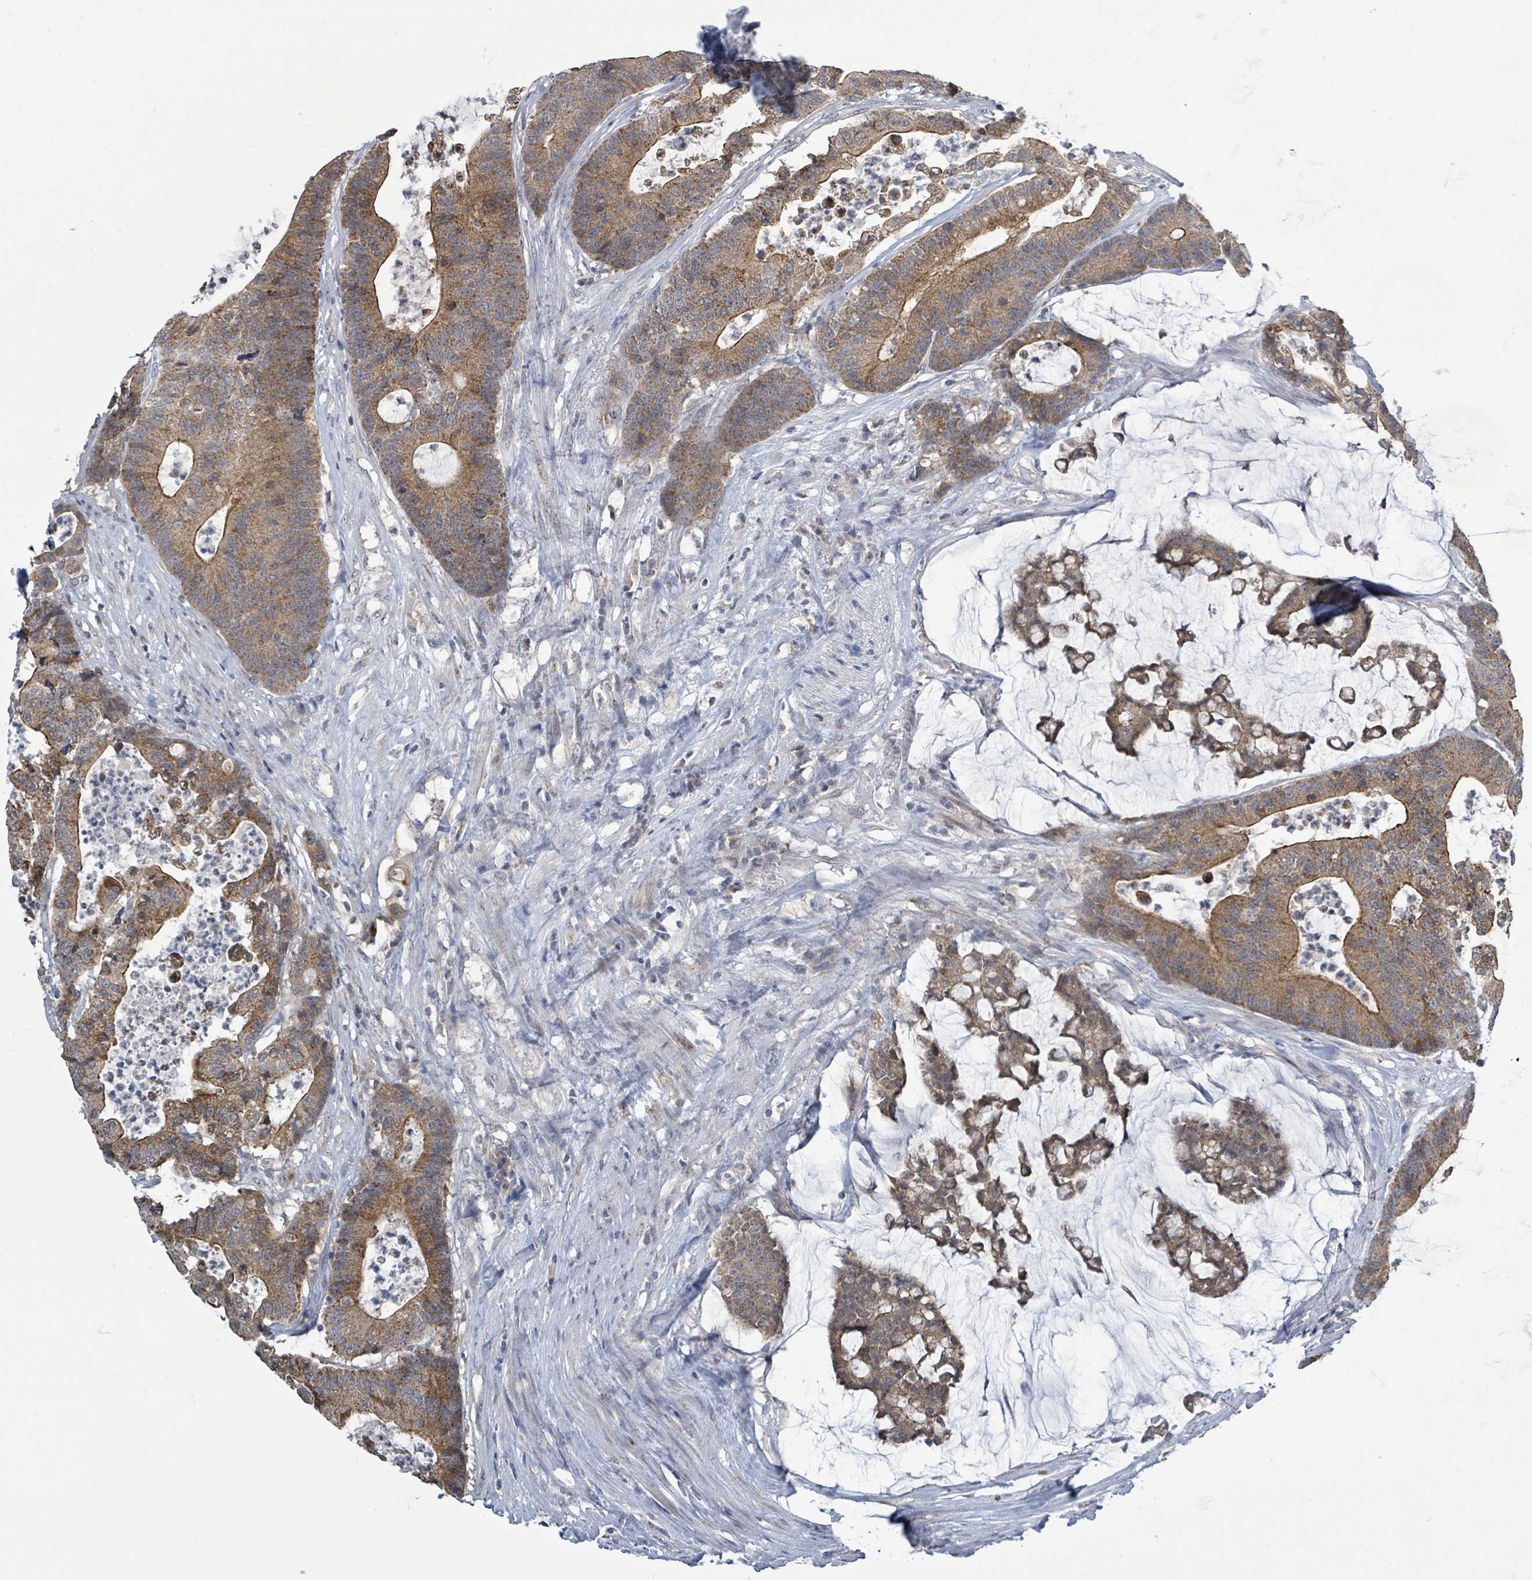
{"staining": {"intensity": "moderate", "quantity": ">75%", "location": "cytoplasmic/membranous"}, "tissue": "colorectal cancer", "cell_type": "Tumor cells", "image_type": "cancer", "snomed": [{"axis": "morphology", "description": "Adenocarcinoma, NOS"}, {"axis": "topography", "description": "Colon"}], "caption": "A micrograph of human colorectal cancer stained for a protein demonstrates moderate cytoplasmic/membranous brown staining in tumor cells.", "gene": "COQ10B", "patient": {"sex": "female", "age": 84}}